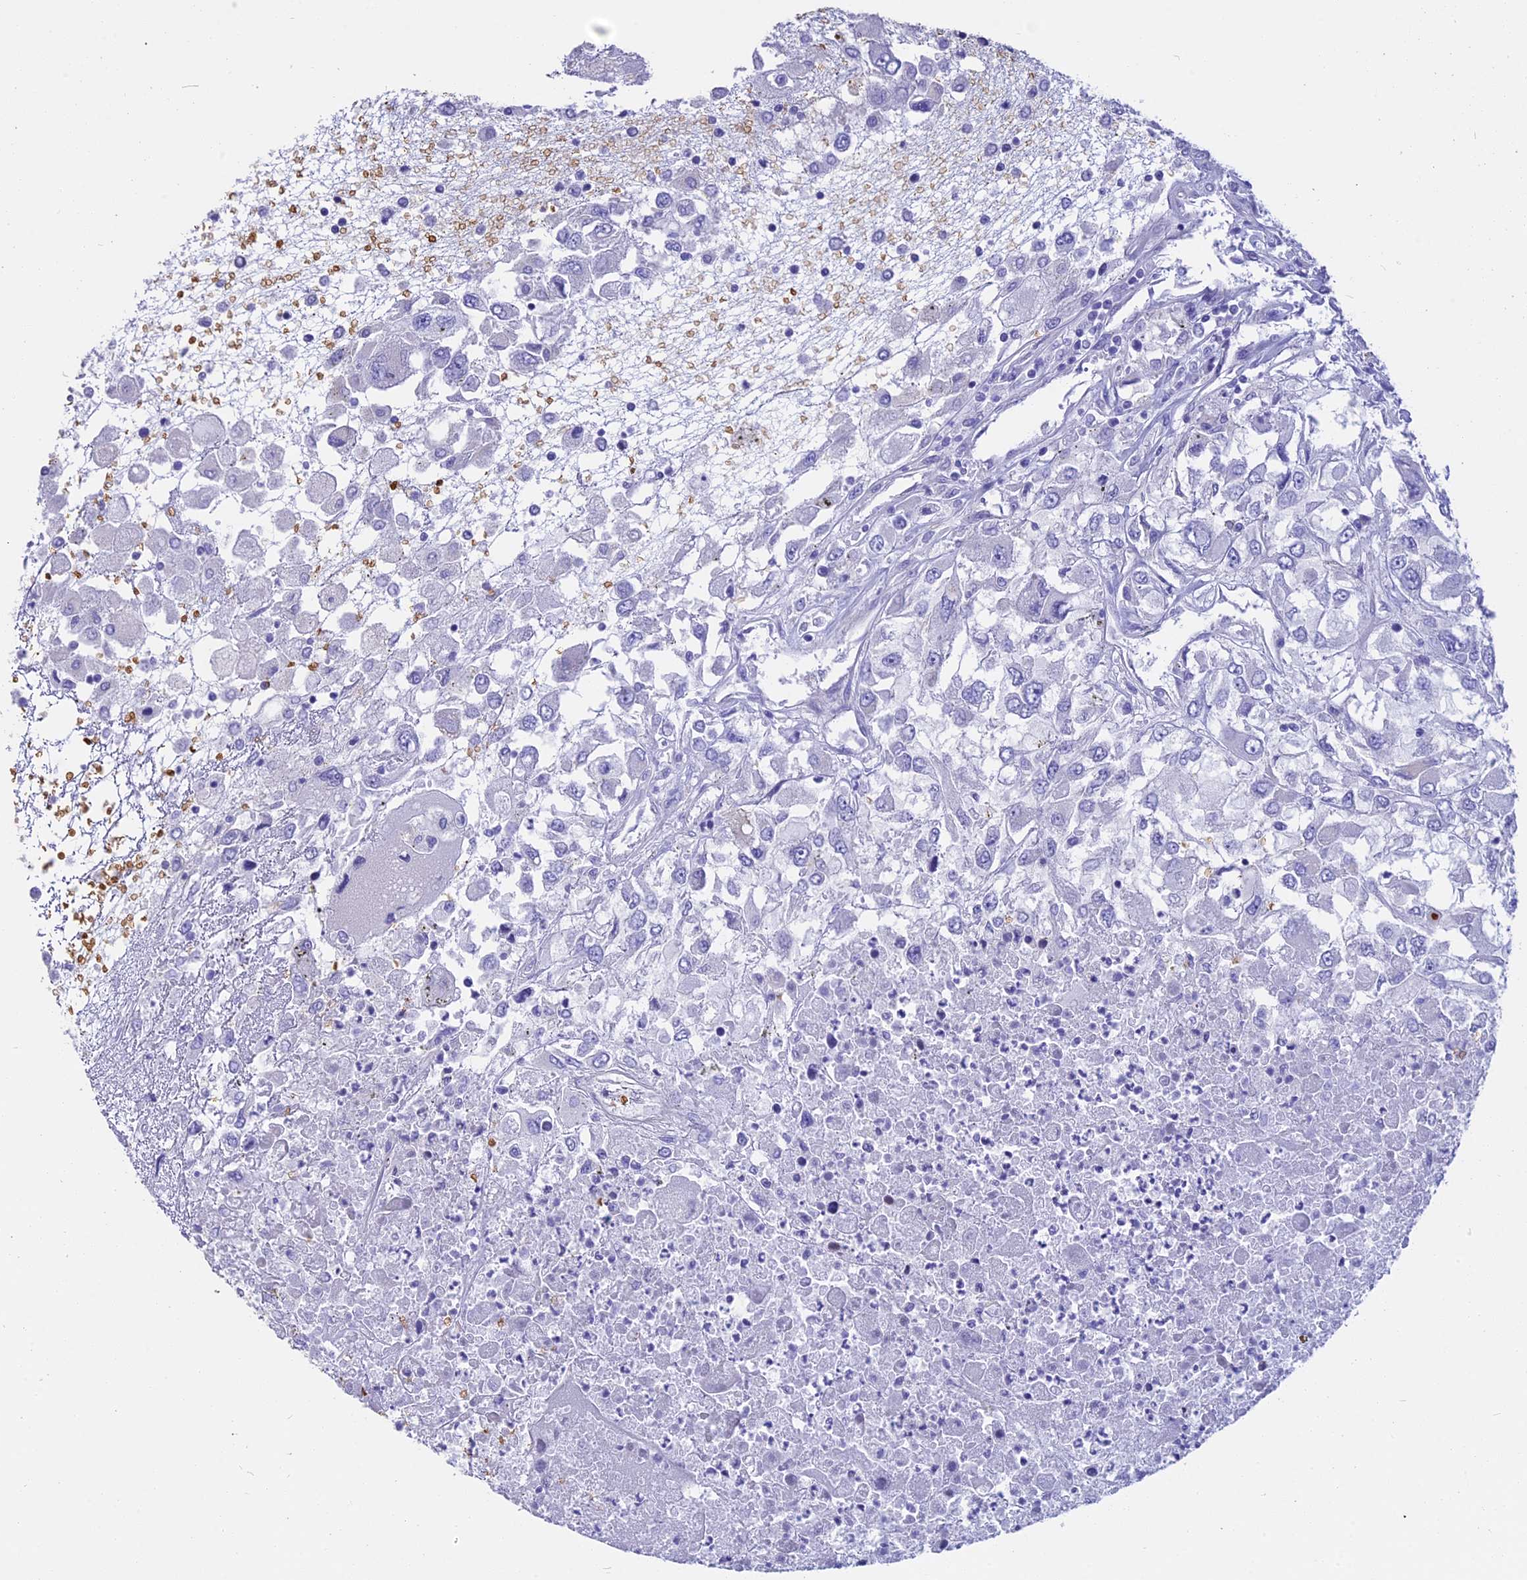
{"staining": {"intensity": "negative", "quantity": "none", "location": "none"}, "tissue": "renal cancer", "cell_type": "Tumor cells", "image_type": "cancer", "snomed": [{"axis": "morphology", "description": "Adenocarcinoma, NOS"}, {"axis": "topography", "description": "Kidney"}], "caption": "High power microscopy histopathology image of an immunohistochemistry (IHC) micrograph of adenocarcinoma (renal), revealing no significant expression in tumor cells.", "gene": "TNNC2", "patient": {"sex": "female", "age": 52}}